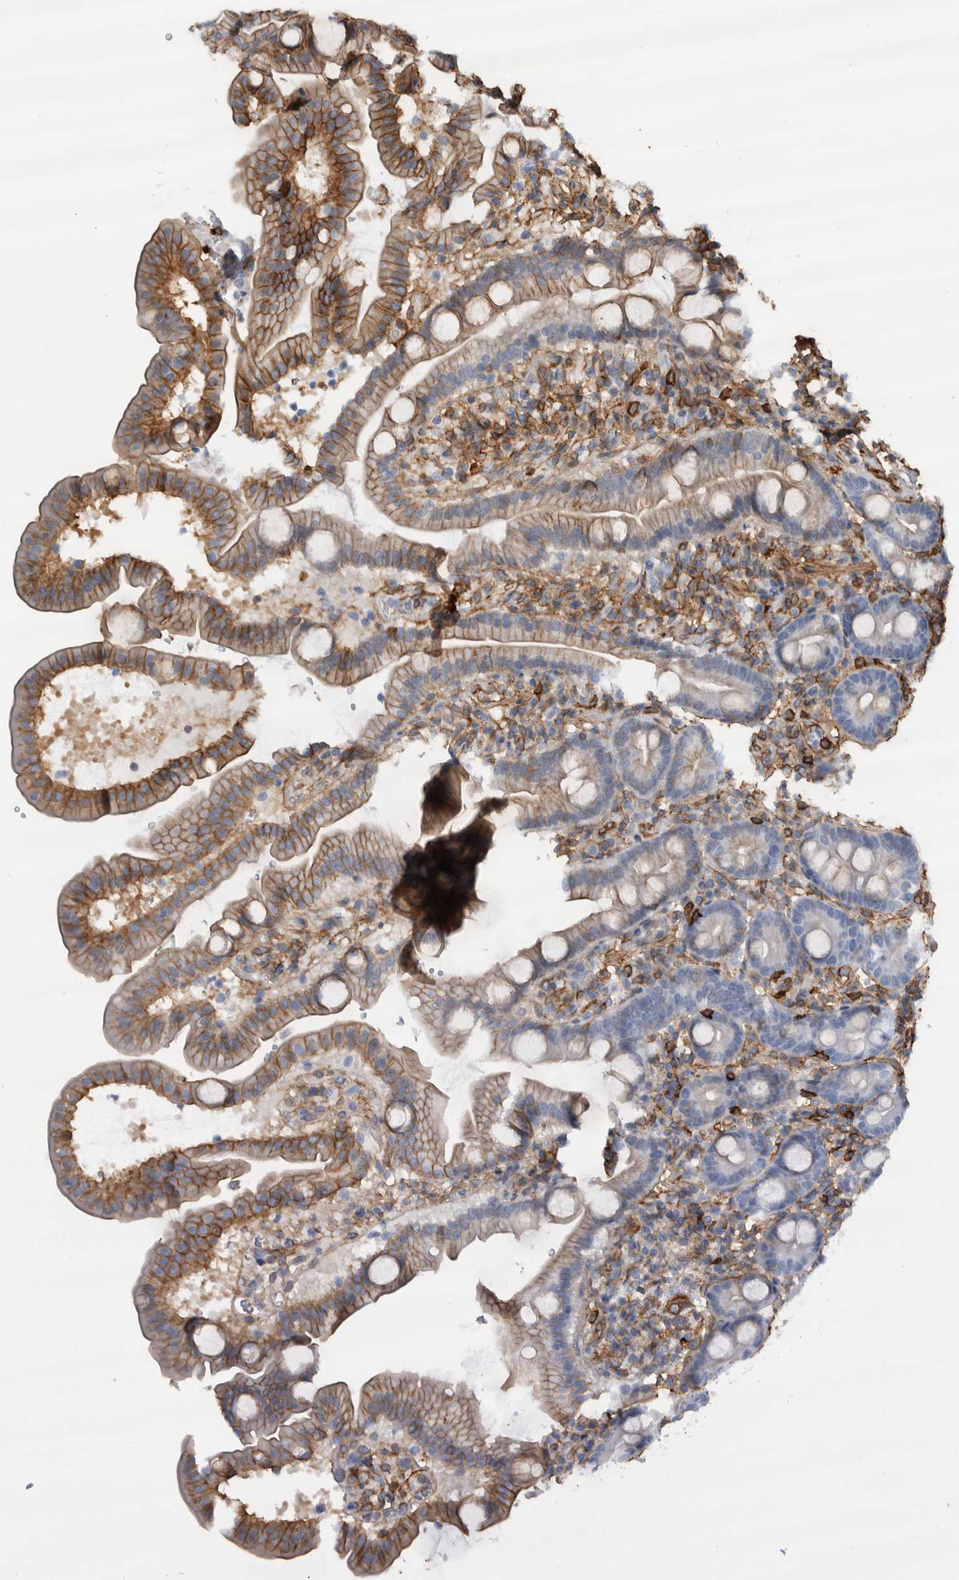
{"staining": {"intensity": "strong", "quantity": "25%-75%", "location": "cytoplasmic/membranous"}, "tissue": "duodenum", "cell_type": "Glandular cells", "image_type": "normal", "snomed": [{"axis": "morphology", "description": "Normal tissue, NOS"}, {"axis": "topography", "description": "Duodenum"}], "caption": "This photomicrograph reveals immunohistochemistry staining of benign human duodenum, with high strong cytoplasmic/membranous positivity in about 25%-75% of glandular cells.", "gene": "AHNAK", "patient": {"sex": "male", "age": 54}}